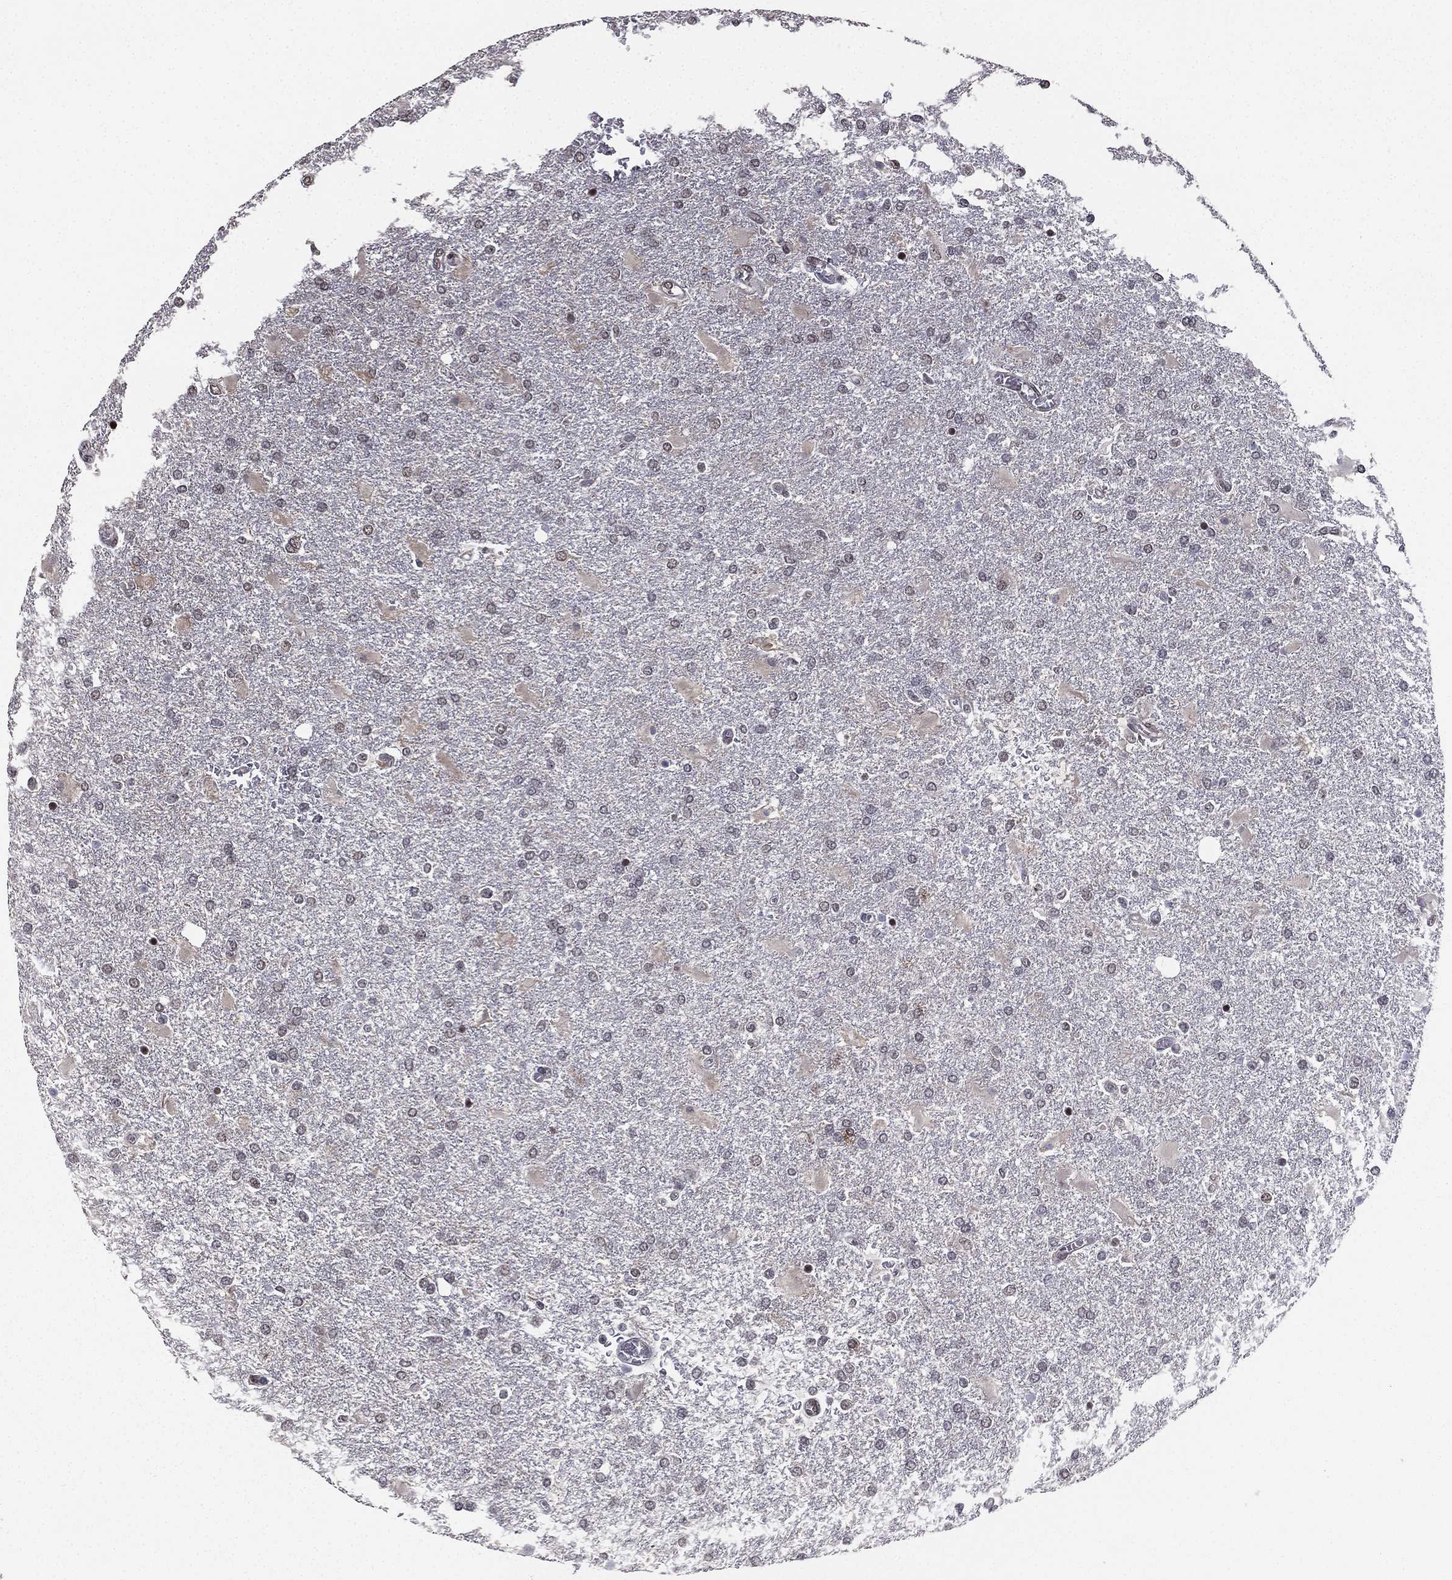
{"staining": {"intensity": "negative", "quantity": "none", "location": "none"}, "tissue": "glioma", "cell_type": "Tumor cells", "image_type": "cancer", "snomed": [{"axis": "morphology", "description": "Glioma, malignant, High grade"}, {"axis": "topography", "description": "Cerebral cortex"}], "caption": "This is an immunohistochemistry image of glioma. There is no positivity in tumor cells.", "gene": "RARB", "patient": {"sex": "male", "age": 79}}